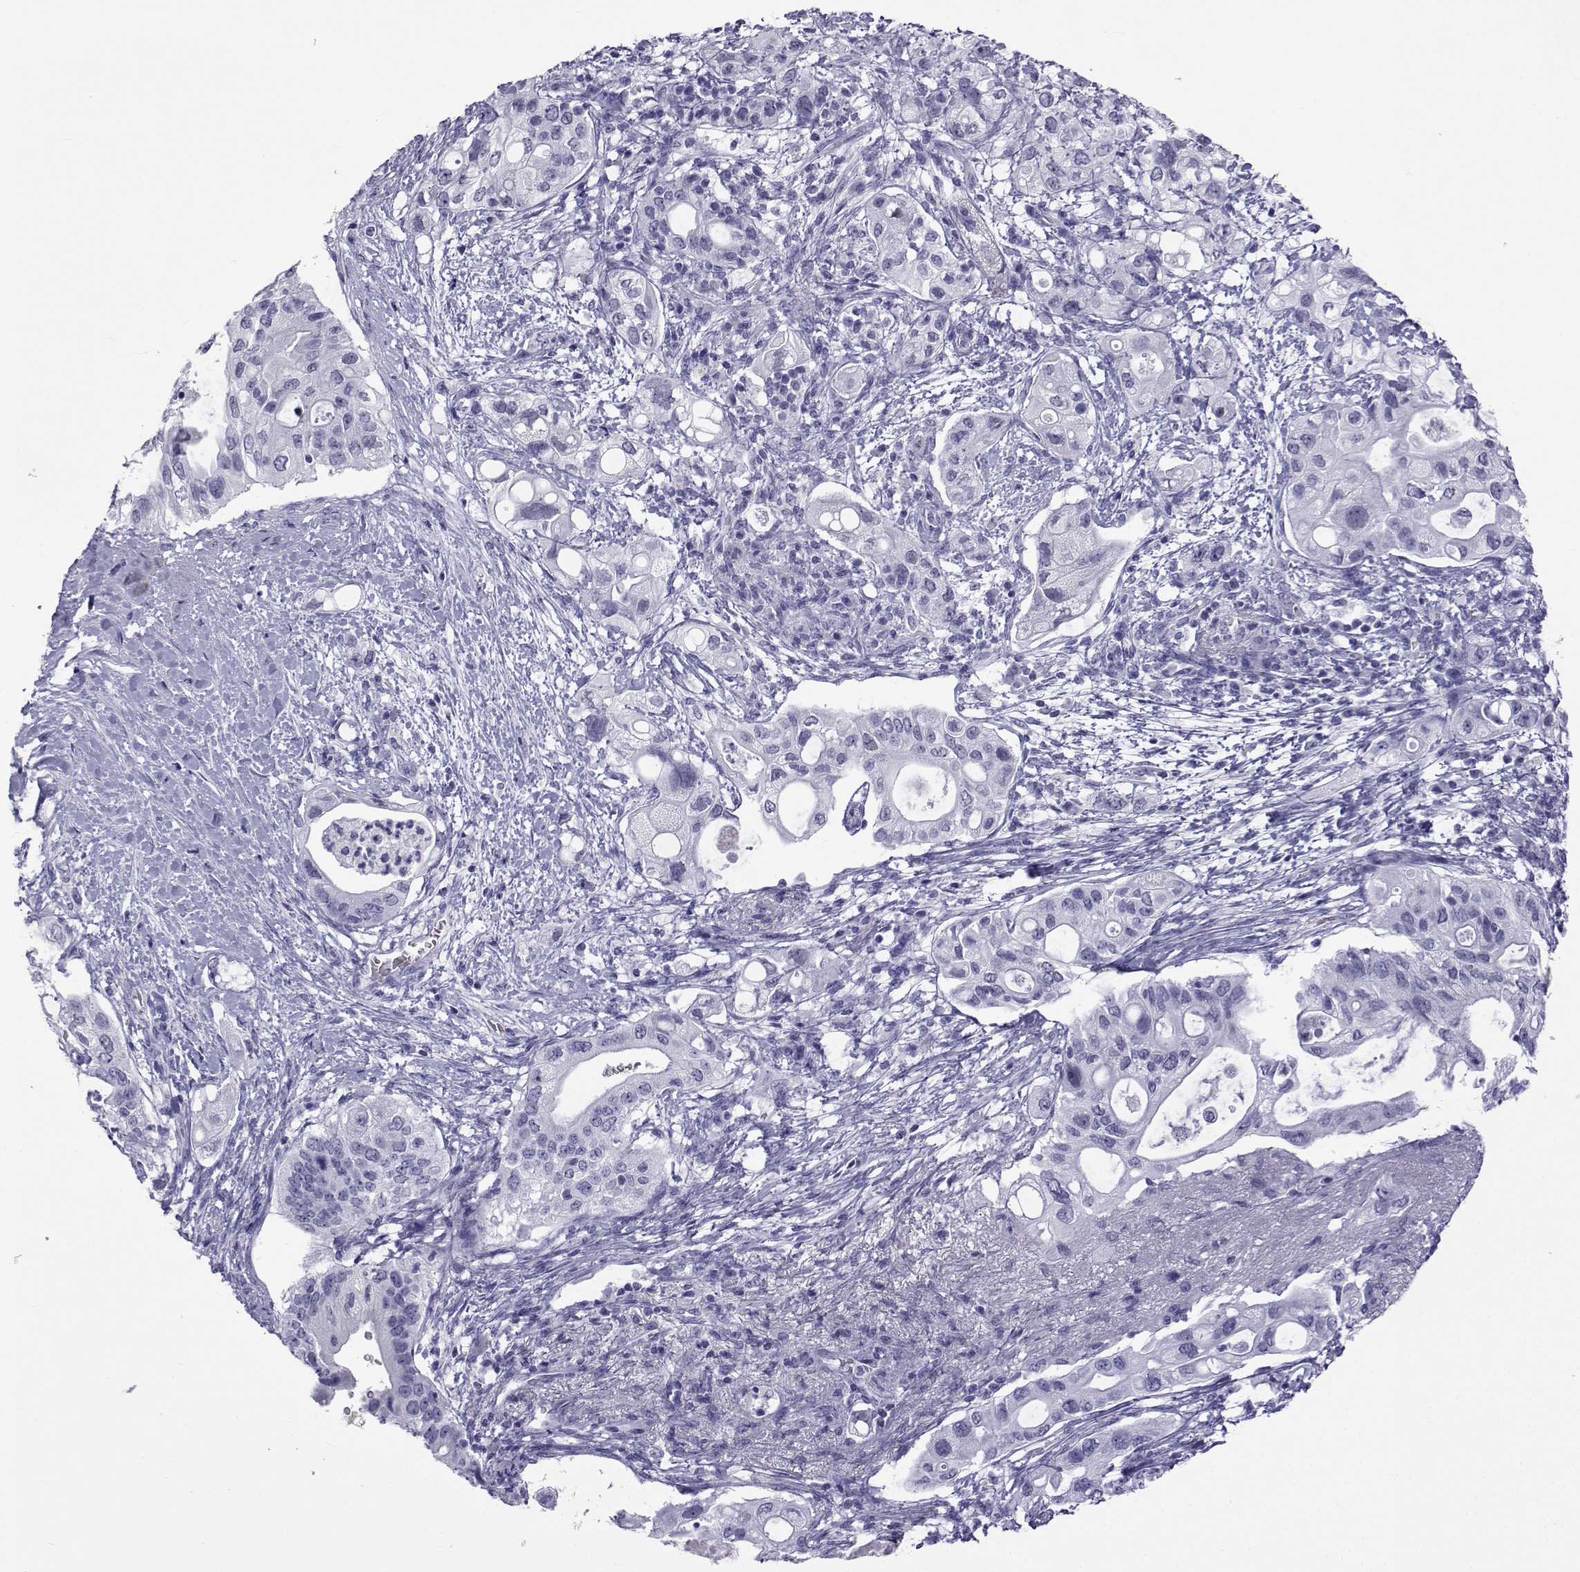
{"staining": {"intensity": "negative", "quantity": "none", "location": "none"}, "tissue": "pancreatic cancer", "cell_type": "Tumor cells", "image_type": "cancer", "snomed": [{"axis": "morphology", "description": "Adenocarcinoma, NOS"}, {"axis": "topography", "description": "Pancreas"}], "caption": "IHC of human pancreatic cancer shows no expression in tumor cells. (DAB (3,3'-diaminobenzidine) immunohistochemistry (IHC) with hematoxylin counter stain).", "gene": "ACTL7A", "patient": {"sex": "female", "age": 72}}